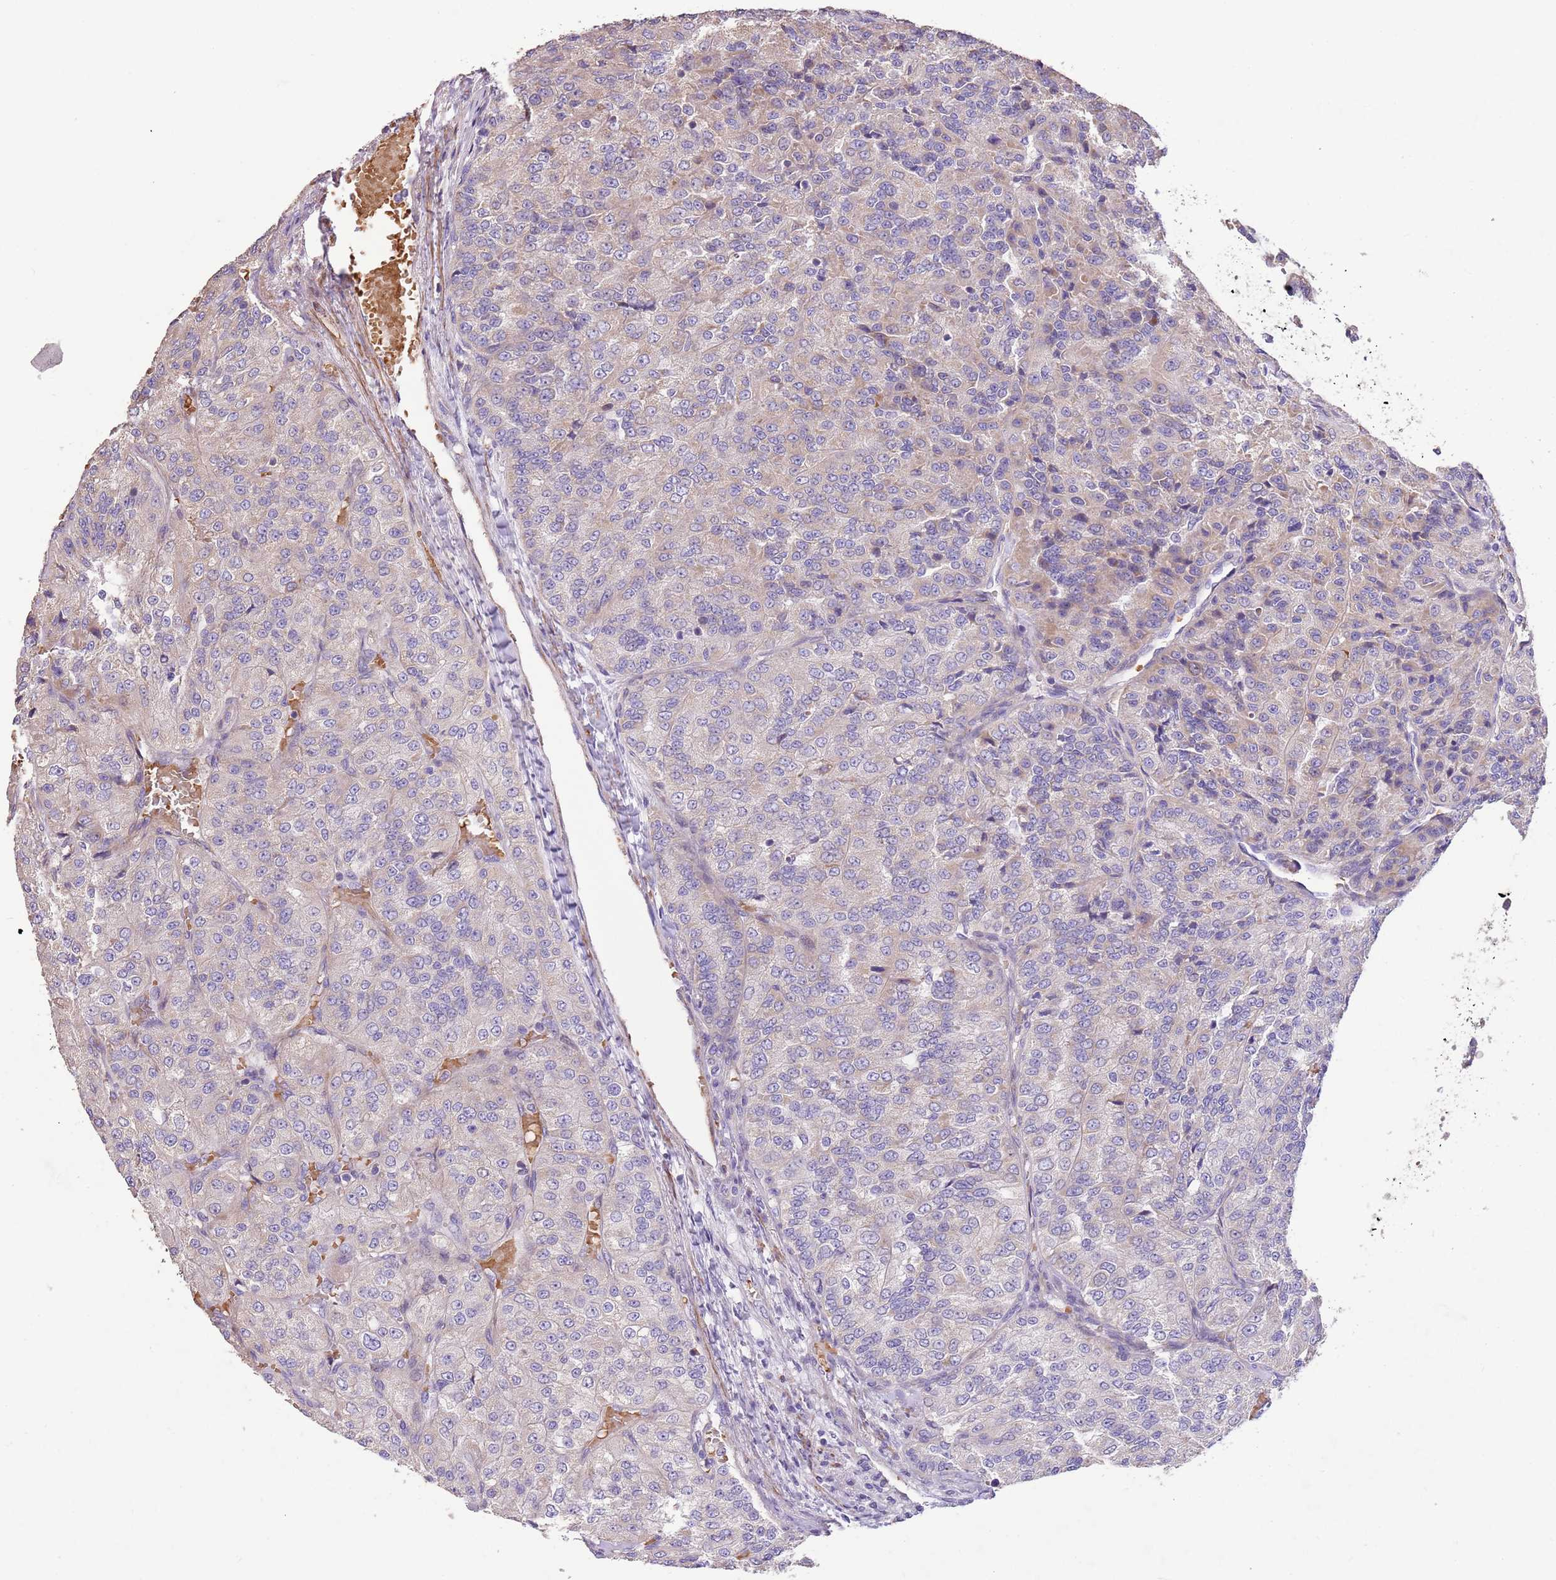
{"staining": {"intensity": "negative", "quantity": "none", "location": "none"}, "tissue": "renal cancer", "cell_type": "Tumor cells", "image_type": "cancer", "snomed": [{"axis": "morphology", "description": "Adenocarcinoma, NOS"}, {"axis": "topography", "description": "Kidney"}], "caption": "A histopathology image of renal adenocarcinoma stained for a protein reveals no brown staining in tumor cells.", "gene": "PIGA", "patient": {"sex": "female", "age": 63}}